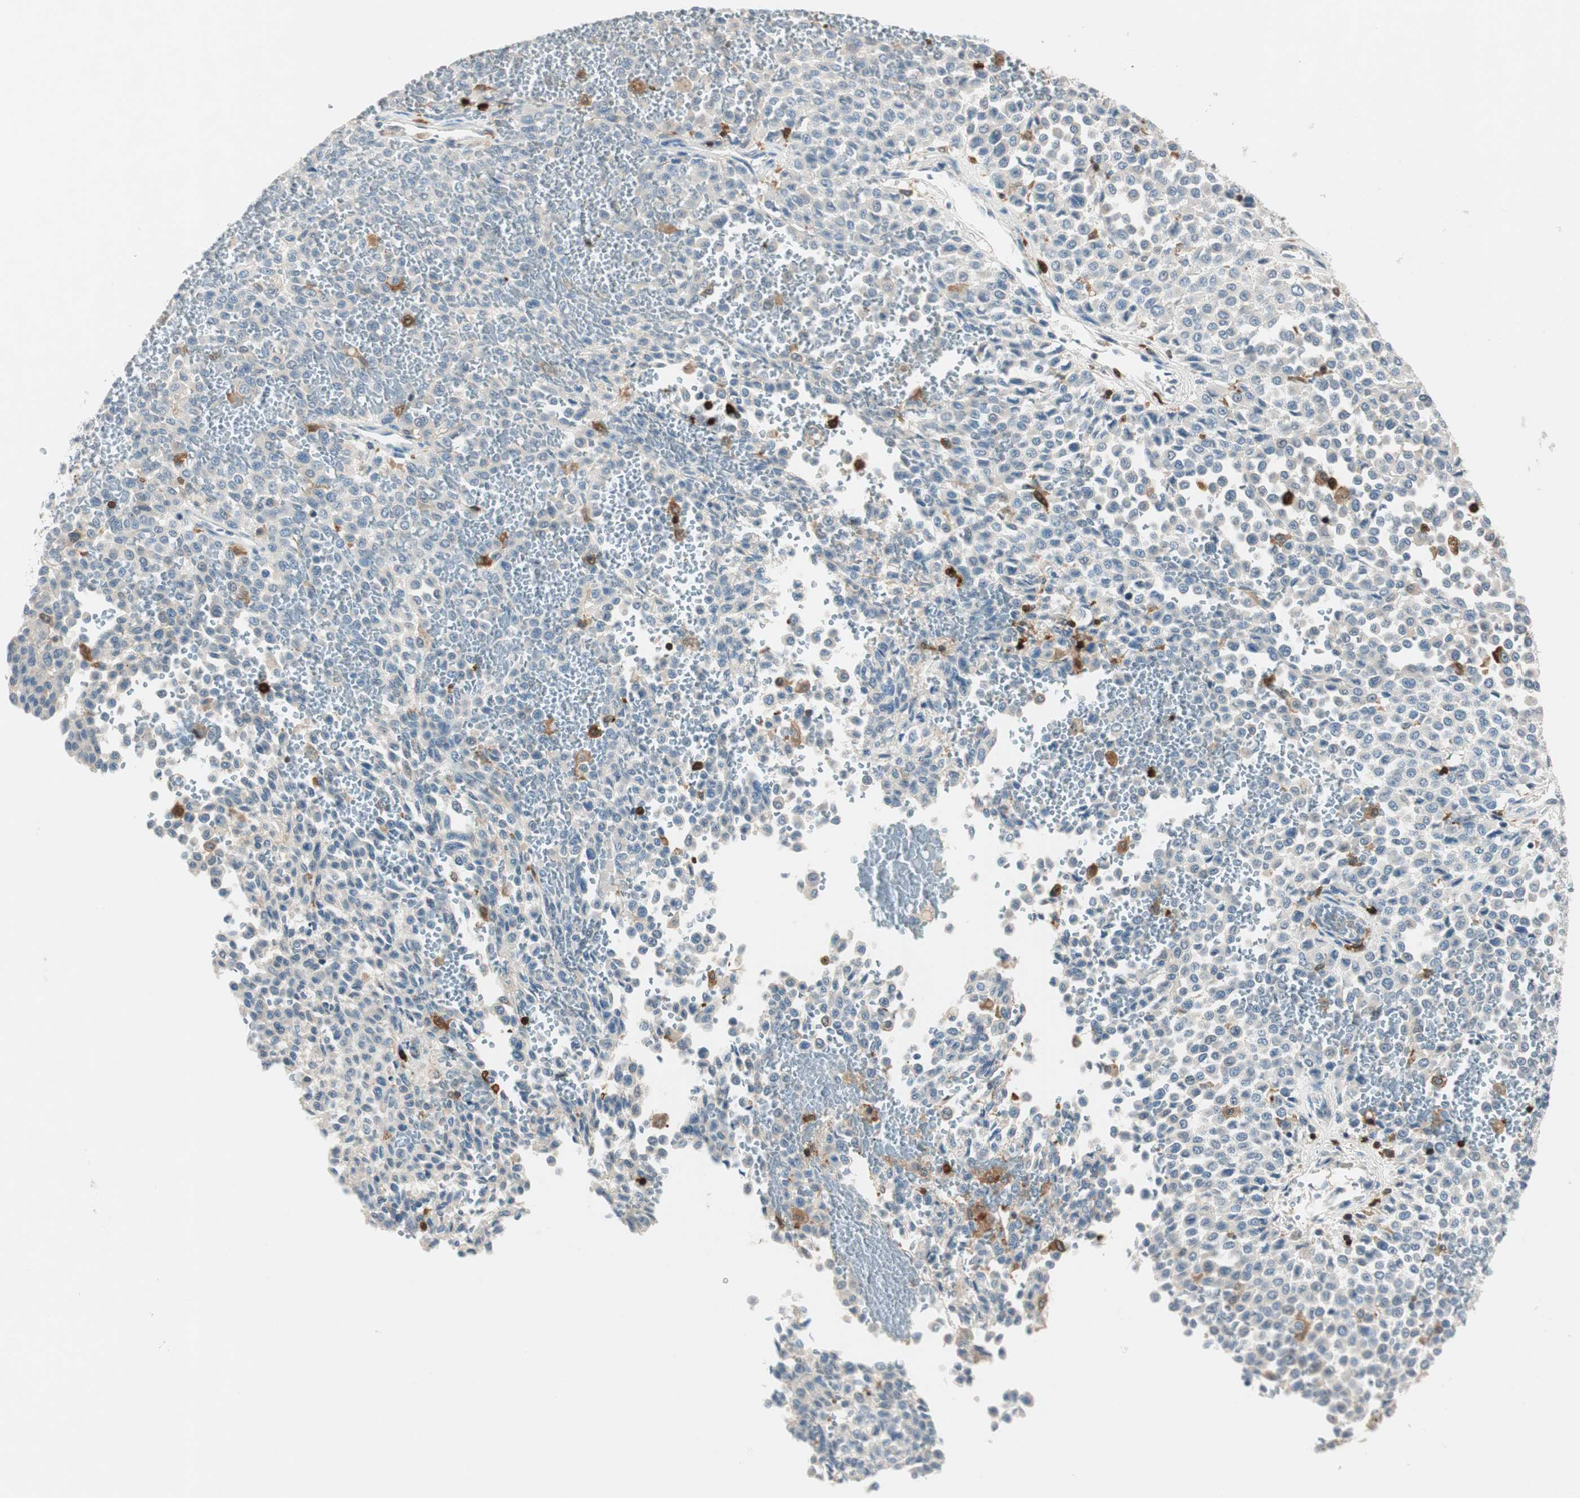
{"staining": {"intensity": "negative", "quantity": "none", "location": "none"}, "tissue": "melanoma", "cell_type": "Tumor cells", "image_type": "cancer", "snomed": [{"axis": "morphology", "description": "Malignant melanoma, Metastatic site"}, {"axis": "topography", "description": "Pancreas"}], "caption": "High magnification brightfield microscopy of melanoma stained with DAB (brown) and counterstained with hematoxylin (blue): tumor cells show no significant positivity.", "gene": "COTL1", "patient": {"sex": "female", "age": 30}}